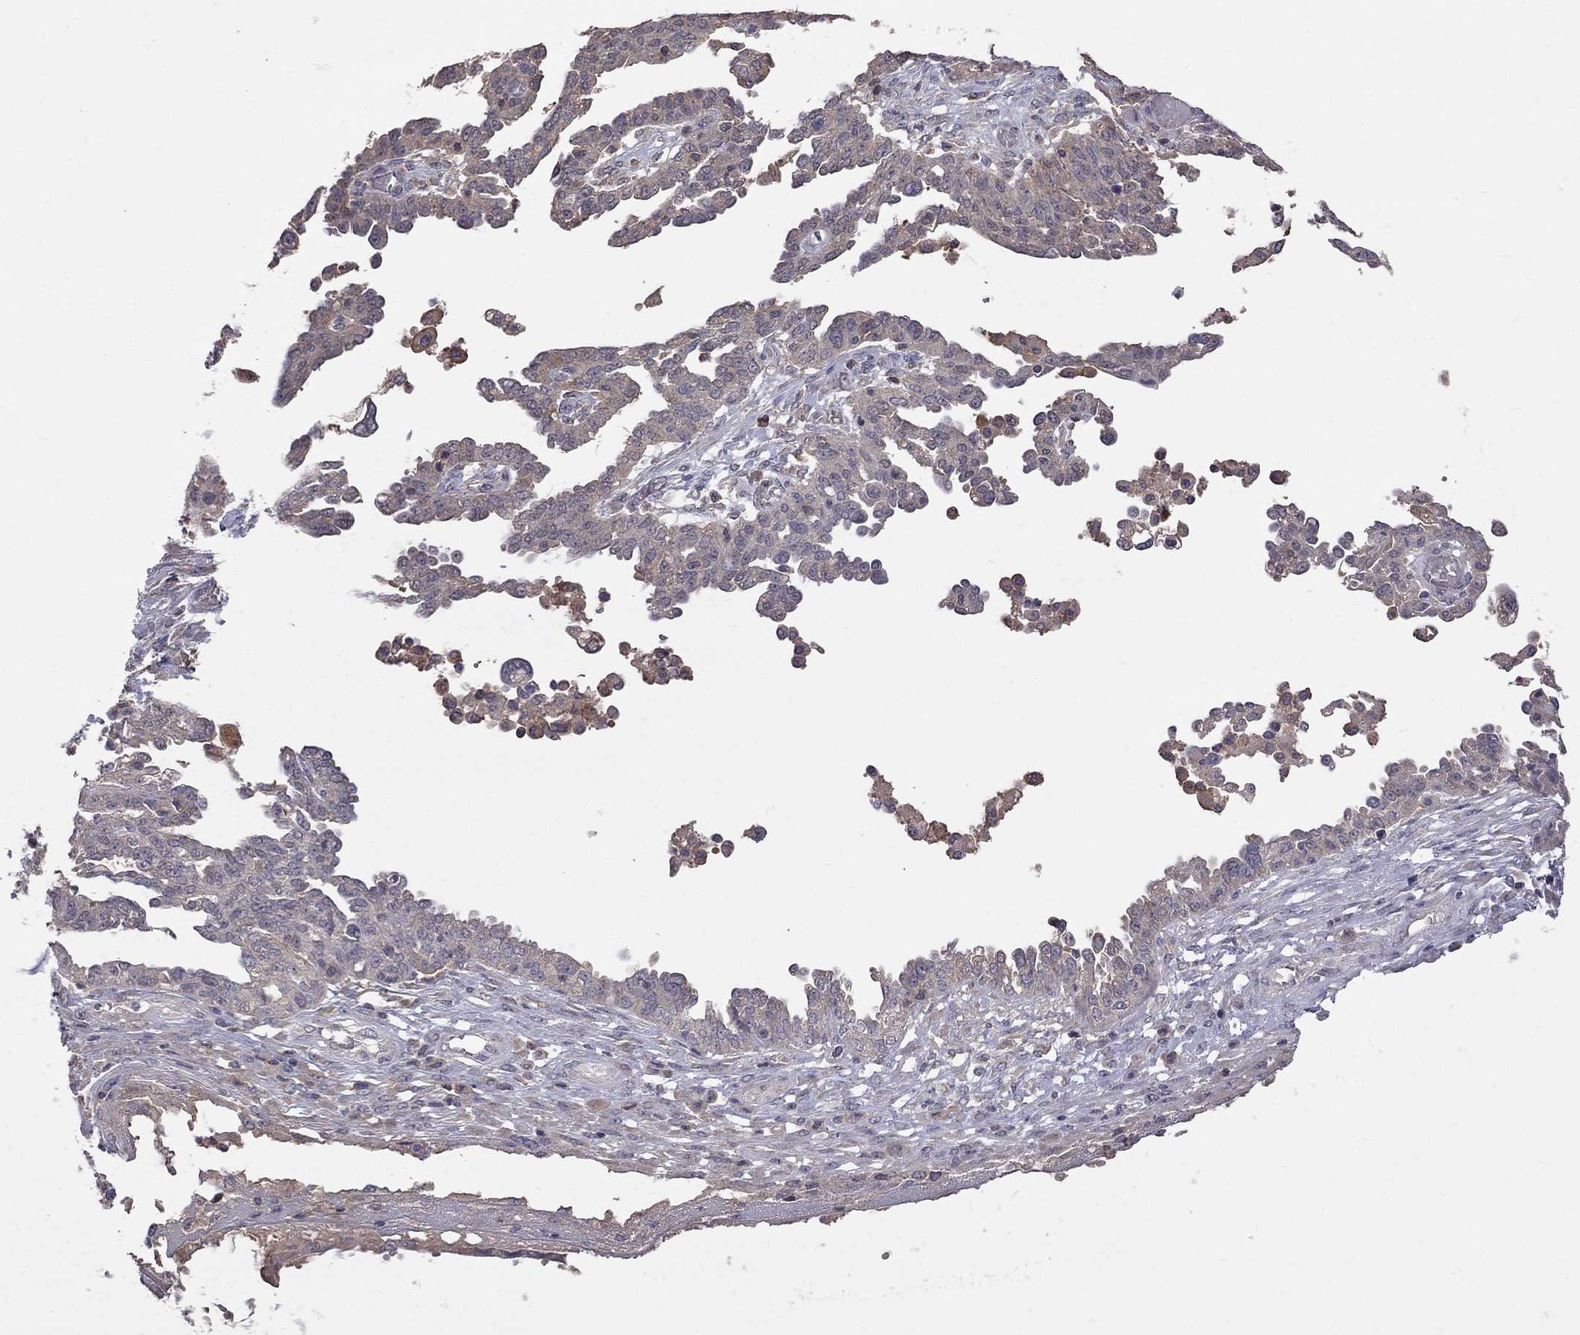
{"staining": {"intensity": "weak", "quantity": ">75%", "location": "cytoplasmic/membranous"}, "tissue": "ovarian cancer", "cell_type": "Tumor cells", "image_type": "cancer", "snomed": [{"axis": "morphology", "description": "Cystadenocarcinoma, serous, NOS"}, {"axis": "topography", "description": "Ovary"}], "caption": "Ovarian cancer (serous cystadenocarcinoma) stained with immunohistochemistry (IHC) displays weak cytoplasmic/membranous staining in approximately >75% of tumor cells.", "gene": "HTR6", "patient": {"sex": "female", "age": 67}}